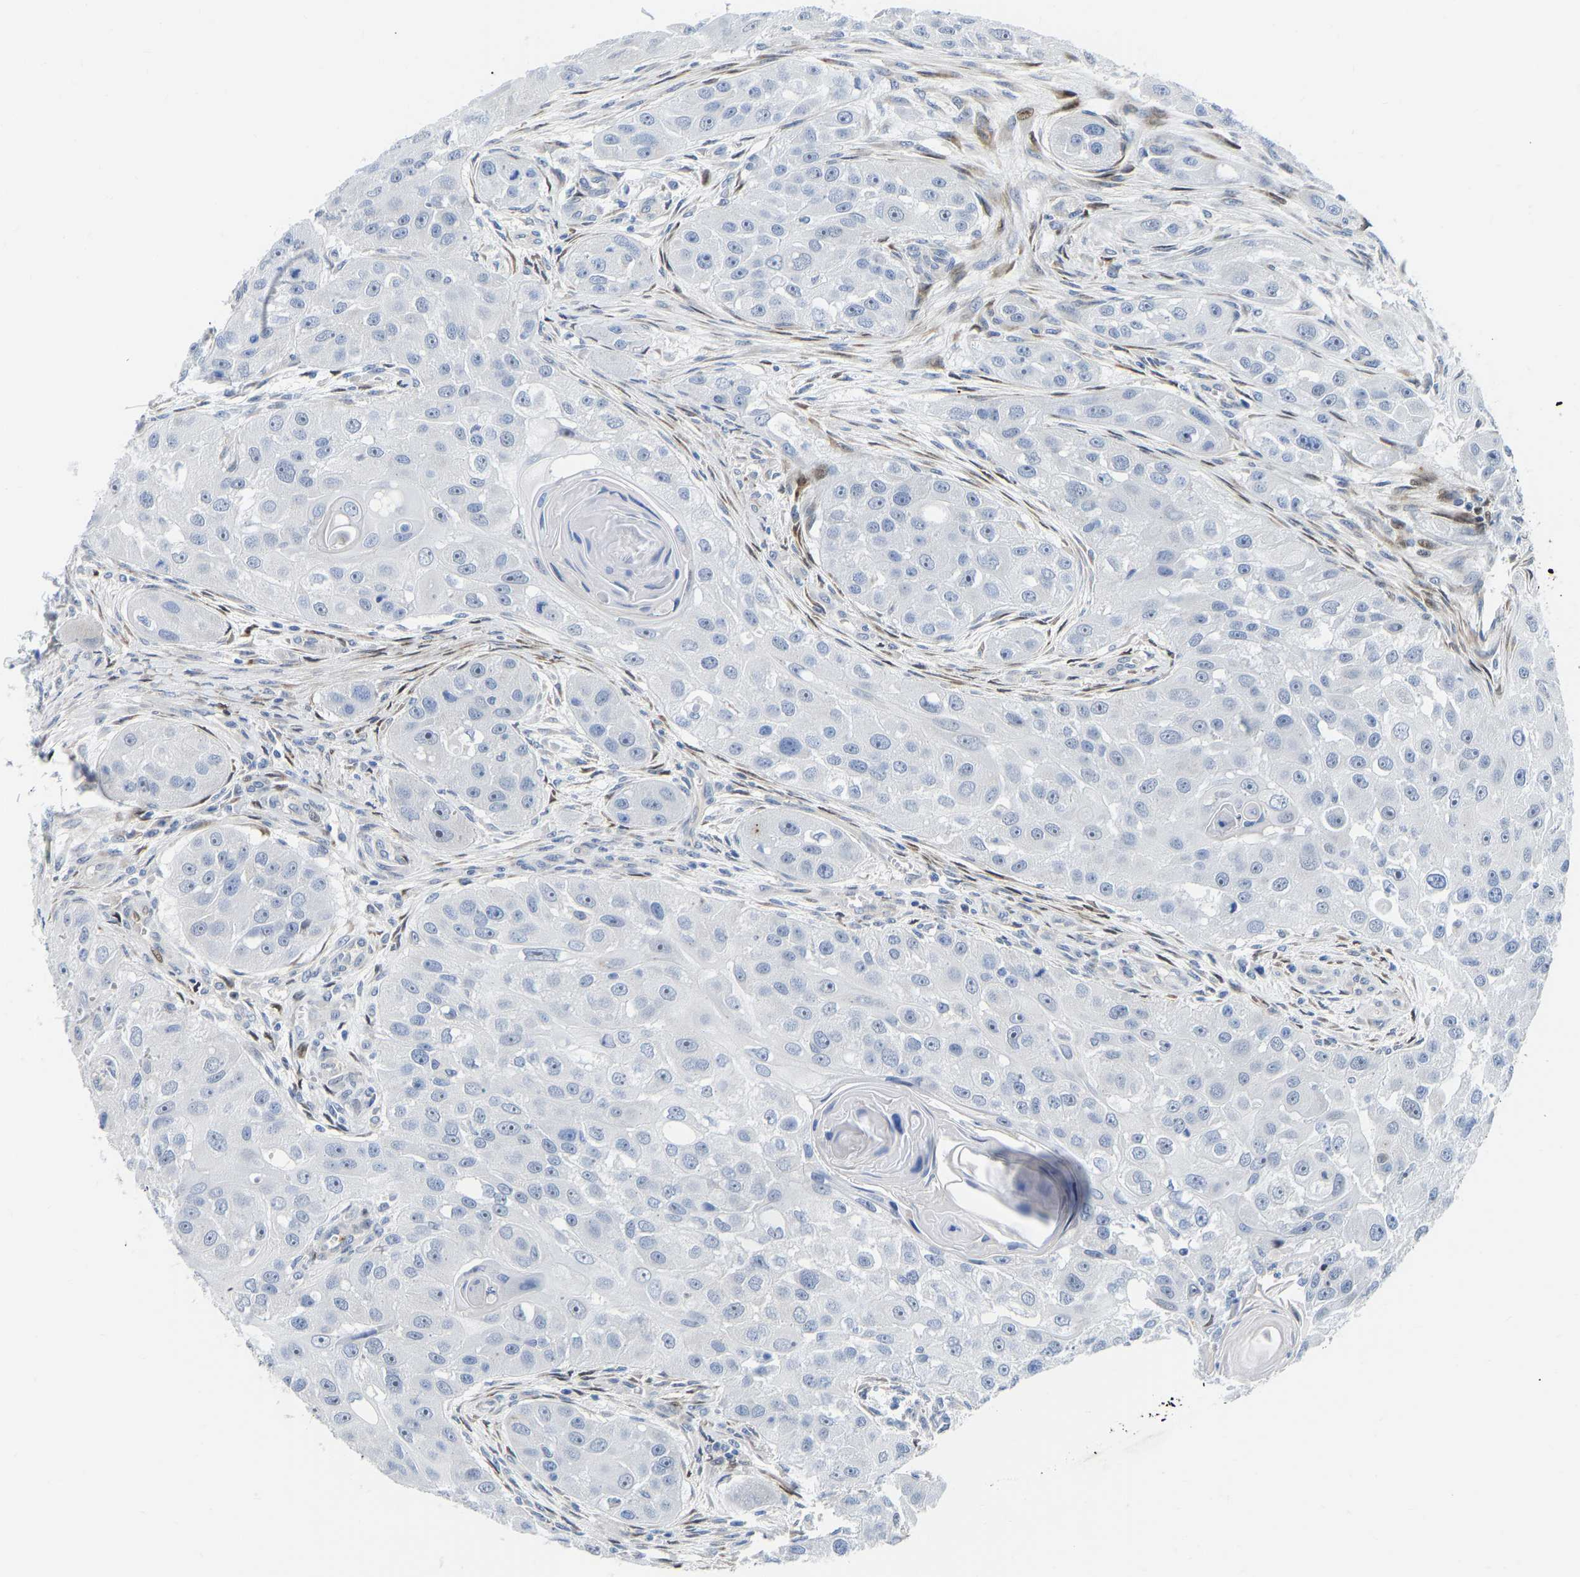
{"staining": {"intensity": "negative", "quantity": "none", "location": "none"}, "tissue": "head and neck cancer", "cell_type": "Tumor cells", "image_type": "cancer", "snomed": [{"axis": "morphology", "description": "Normal tissue, NOS"}, {"axis": "morphology", "description": "Squamous cell carcinoma, NOS"}, {"axis": "topography", "description": "Skeletal muscle"}, {"axis": "topography", "description": "Head-Neck"}], "caption": "This micrograph is of head and neck cancer stained with immunohistochemistry to label a protein in brown with the nuclei are counter-stained blue. There is no expression in tumor cells.", "gene": "HDAC5", "patient": {"sex": "male", "age": 51}}